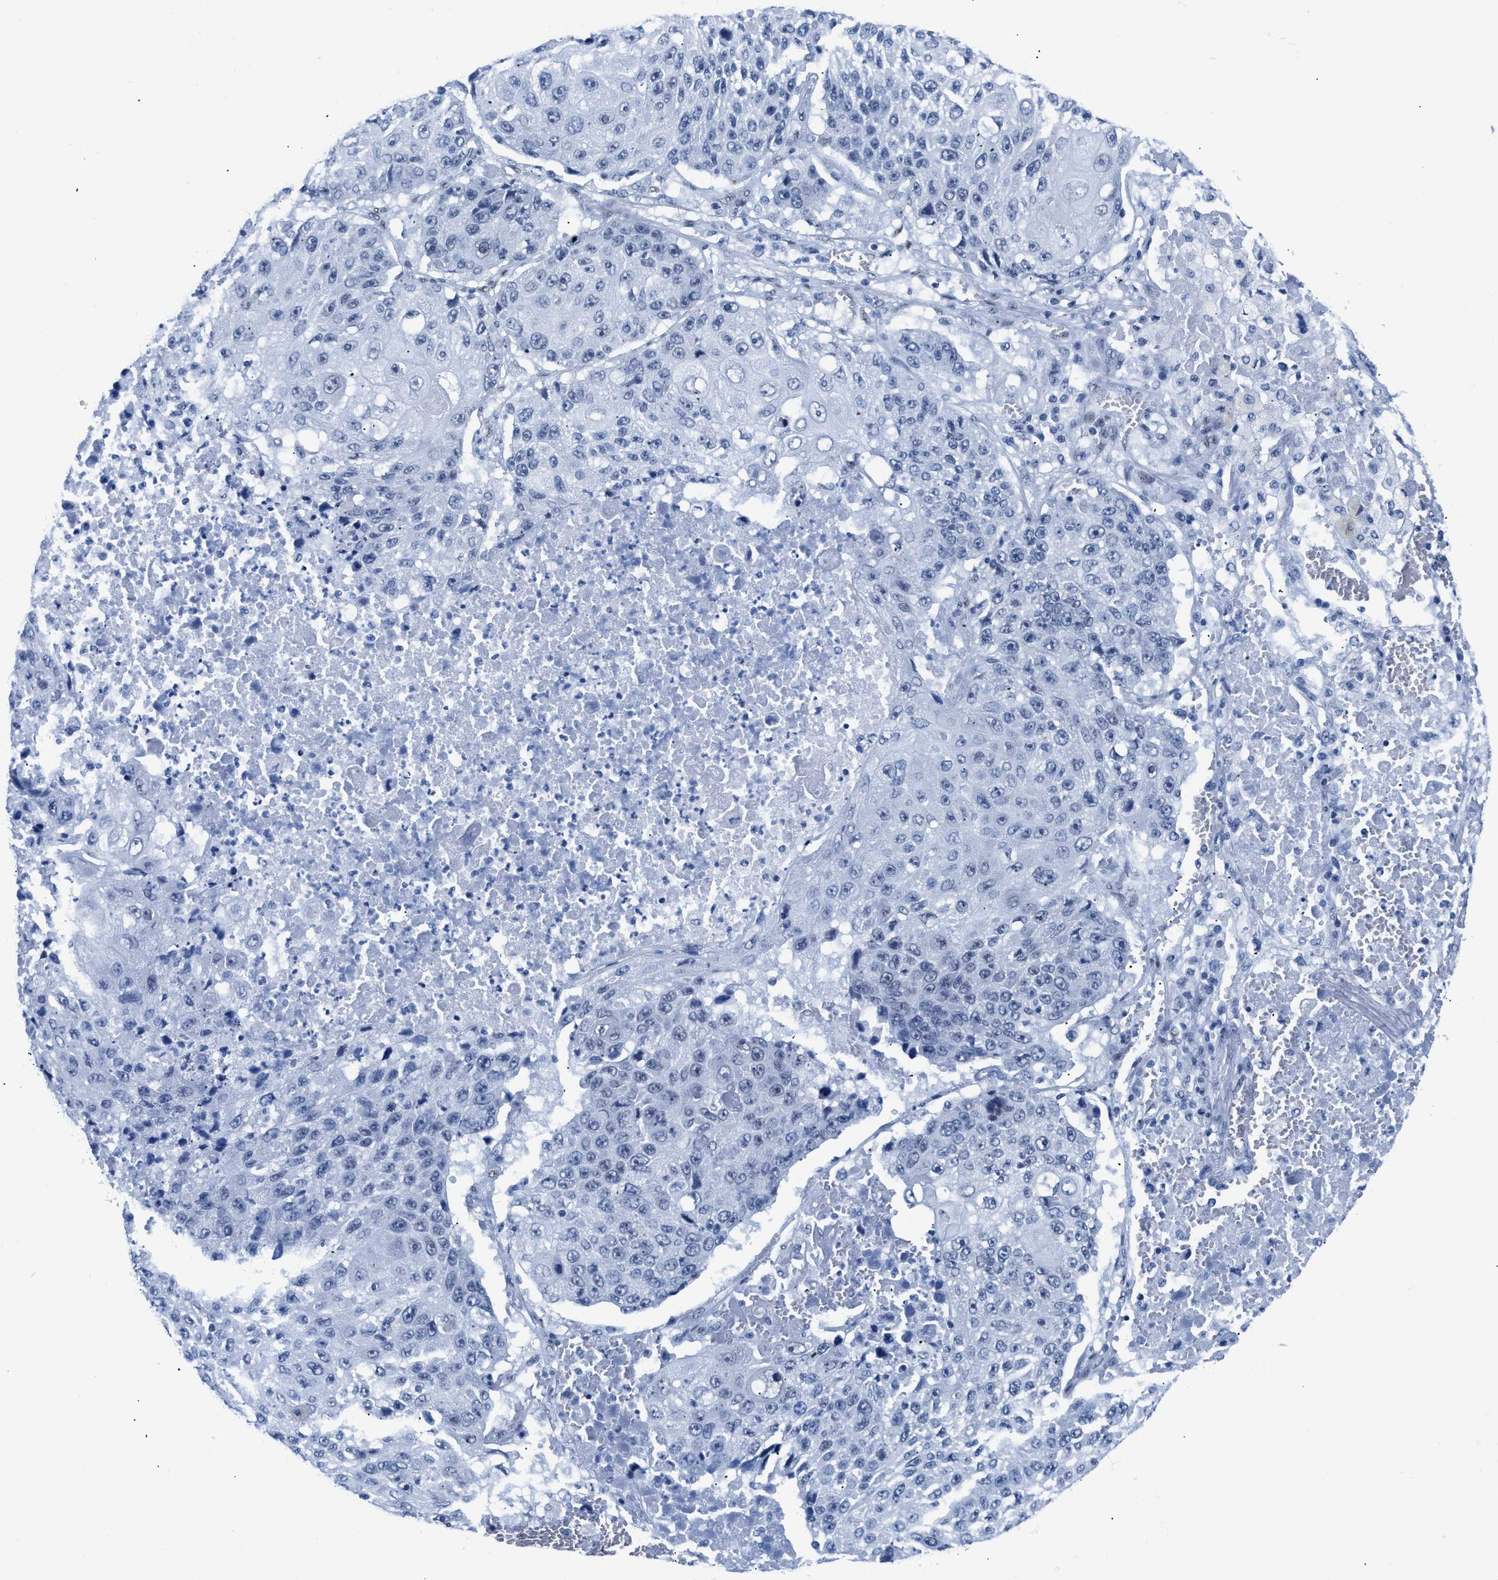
{"staining": {"intensity": "negative", "quantity": "none", "location": "none"}, "tissue": "lung cancer", "cell_type": "Tumor cells", "image_type": "cancer", "snomed": [{"axis": "morphology", "description": "Squamous cell carcinoma, NOS"}, {"axis": "topography", "description": "Lung"}], "caption": "Protein analysis of squamous cell carcinoma (lung) demonstrates no significant expression in tumor cells. The staining is performed using DAB (3,3'-diaminobenzidine) brown chromogen with nuclei counter-stained in using hematoxylin.", "gene": "CTBP1", "patient": {"sex": "male", "age": 61}}